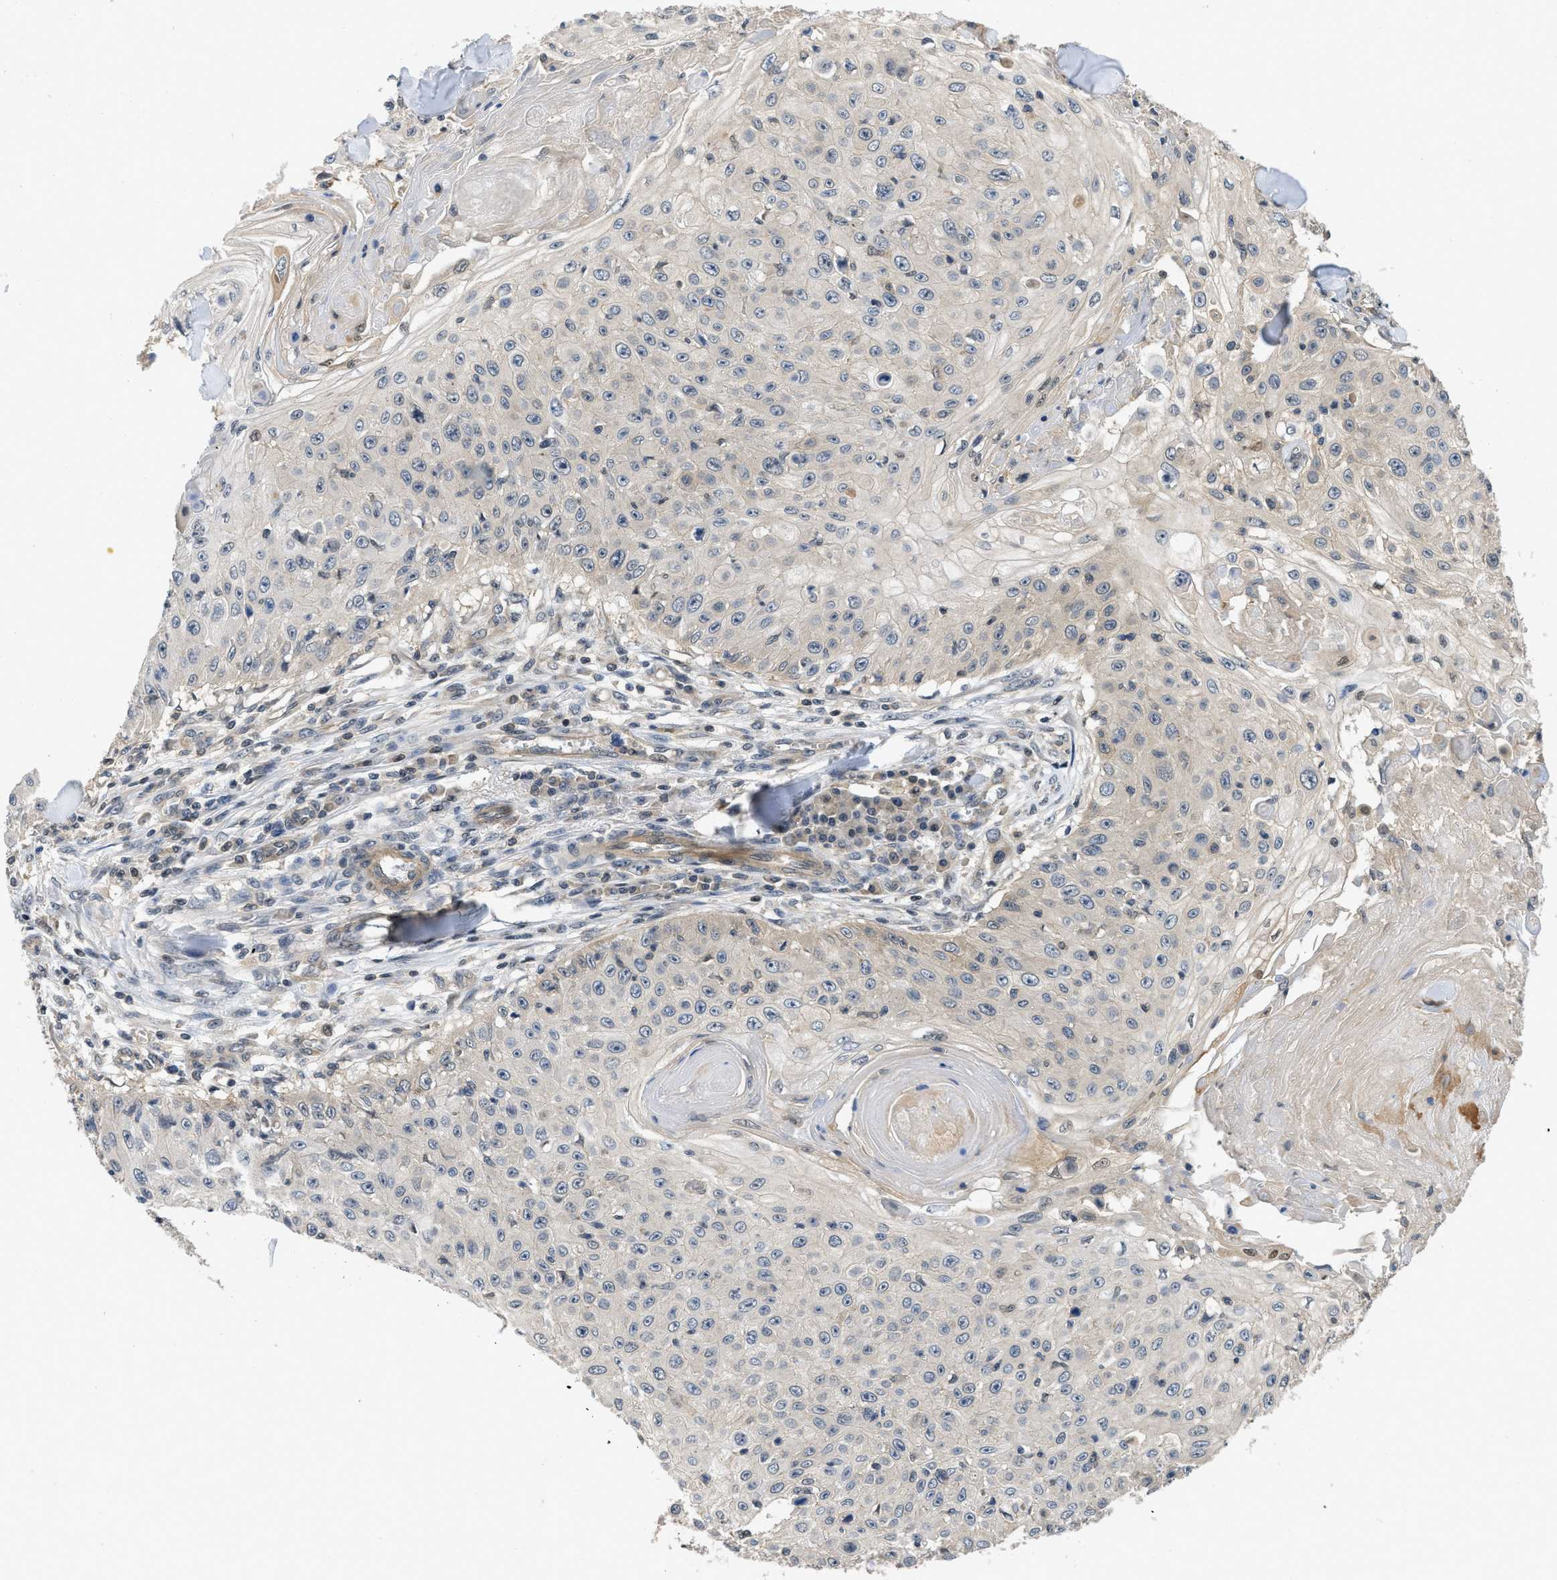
{"staining": {"intensity": "weak", "quantity": "25%-75%", "location": "cytoplasmic/membranous"}, "tissue": "skin cancer", "cell_type": "Tumor cells", "image_type": "cancer", "snomed": [{"axis": "morphology", "description": "Squamous cell carcinoma, NOS"}, {"axis": "topography", "description": "Skin"}], "caption": "Protein staining by IHC exhibits weak cytoplasmic/membranous staining in about 25%-75% of tumor cells in skin squamous cell carcinoma. The staining was performed using DAB (3,3'-diaminobenzidine), with brown indicating positive protein expression. Nuclei are stained blue with hematoxylin.", "gene": "TES", "patient": {"sex": "male", "age": 86}}